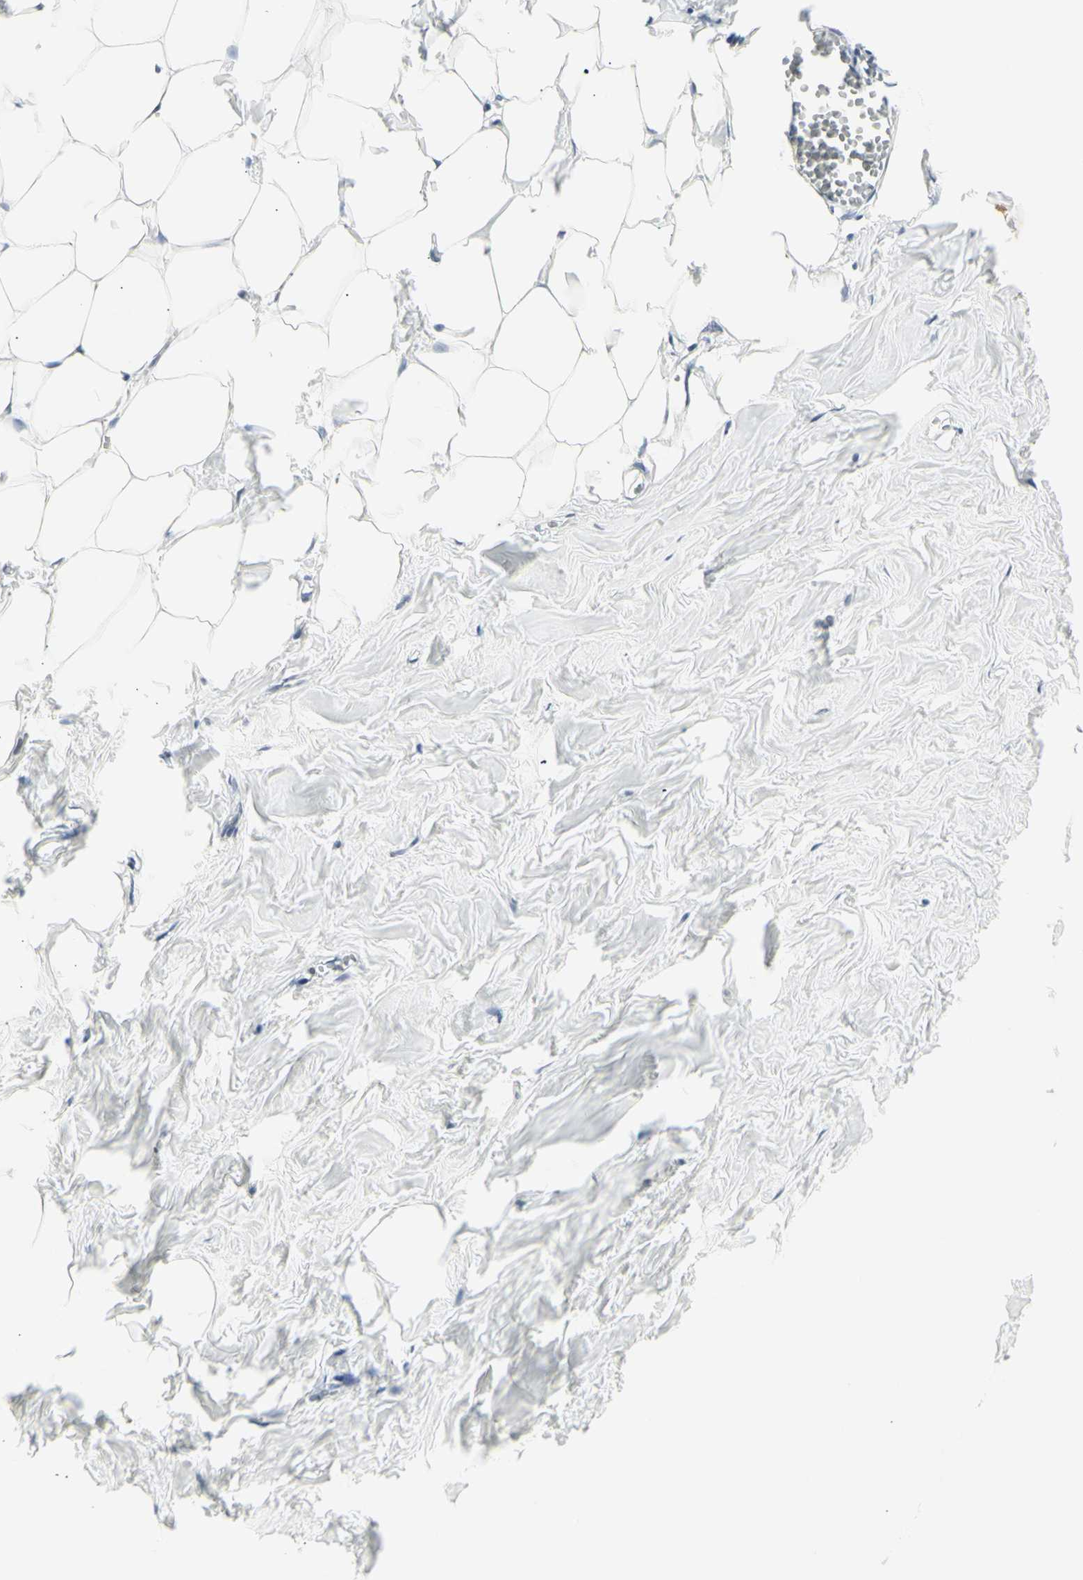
{"staining": {"intensity": "negative", "quantity": "none", "location": "none"}, "tissue": "breast", "cell_type": "Adipocytes", "image_type": "normal", "snomed": [{"axis": "morphology", "description": "Normal tissue, NOS"}, {"axis": "topography", "description": "Breast"}], "caption": "This is an immunohistochemistry (IHC) photomicrograph of unremarkable breast. There is no positivity in adipocytes.", "gene": "DHRS7B", "patient": {"sex": "female", "age": 27}}